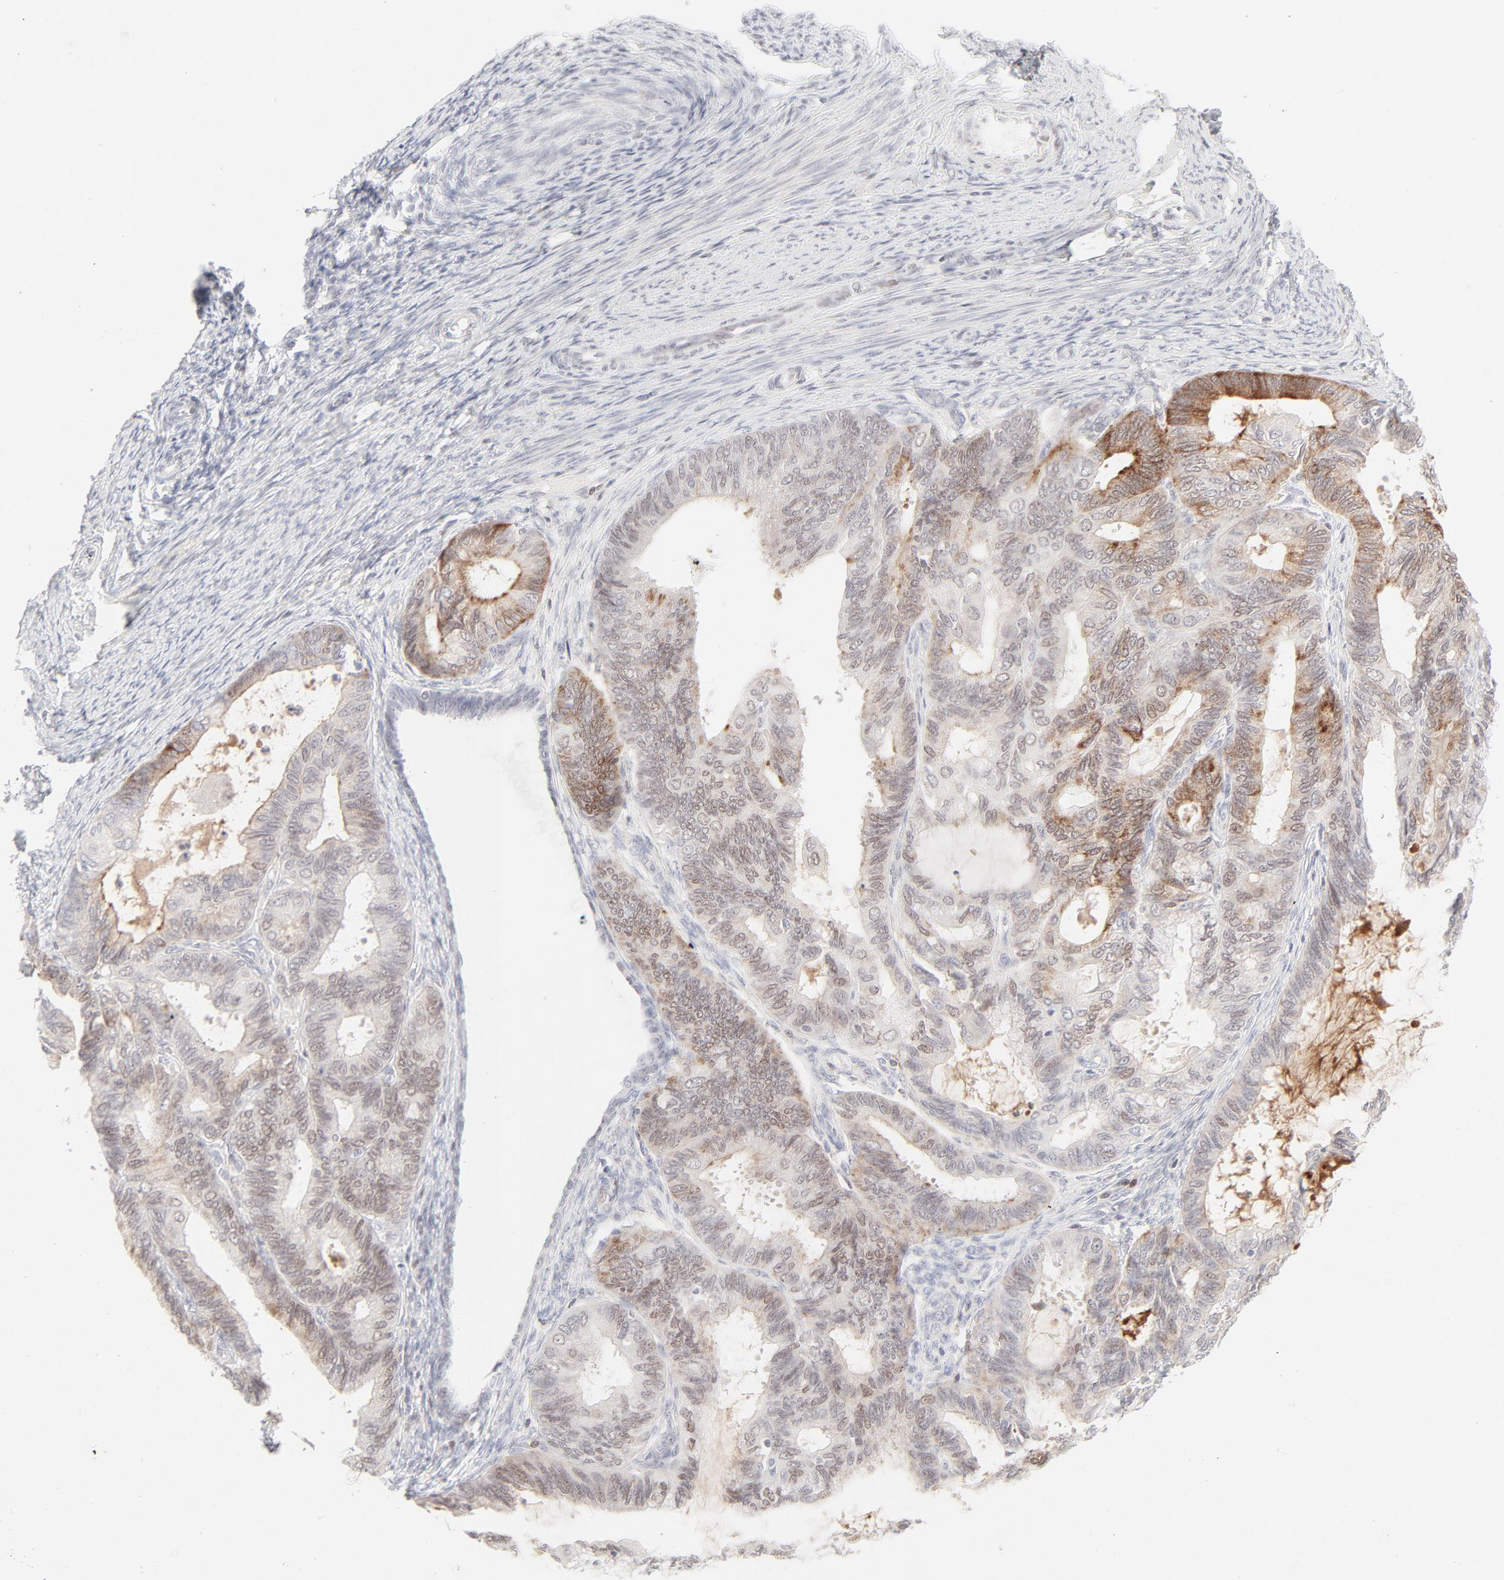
{"staining": {"intensity": "moderate", "quantity": "25%-75%", "location": "cytoplasmic/membranous,nuclear"}, "tissue": "endometrial cancer", "cell_type": "Tumor cells", "image_type": "cancer", "snomed": [{"axis": "morphology", "description": "Adenocarcinoma, NOS"}, {"axis": "topography", "description": "Endometrium"}], "caption": "Endometrial cancer was stained to show a protein in brown. There is medium levels of moderate cytoplasmic/membranous and nuclear positivity in approximately 25%-75% of tumor cells.", "gene": "PRKCB", "patient": {"sex": "female", "age": 63}}